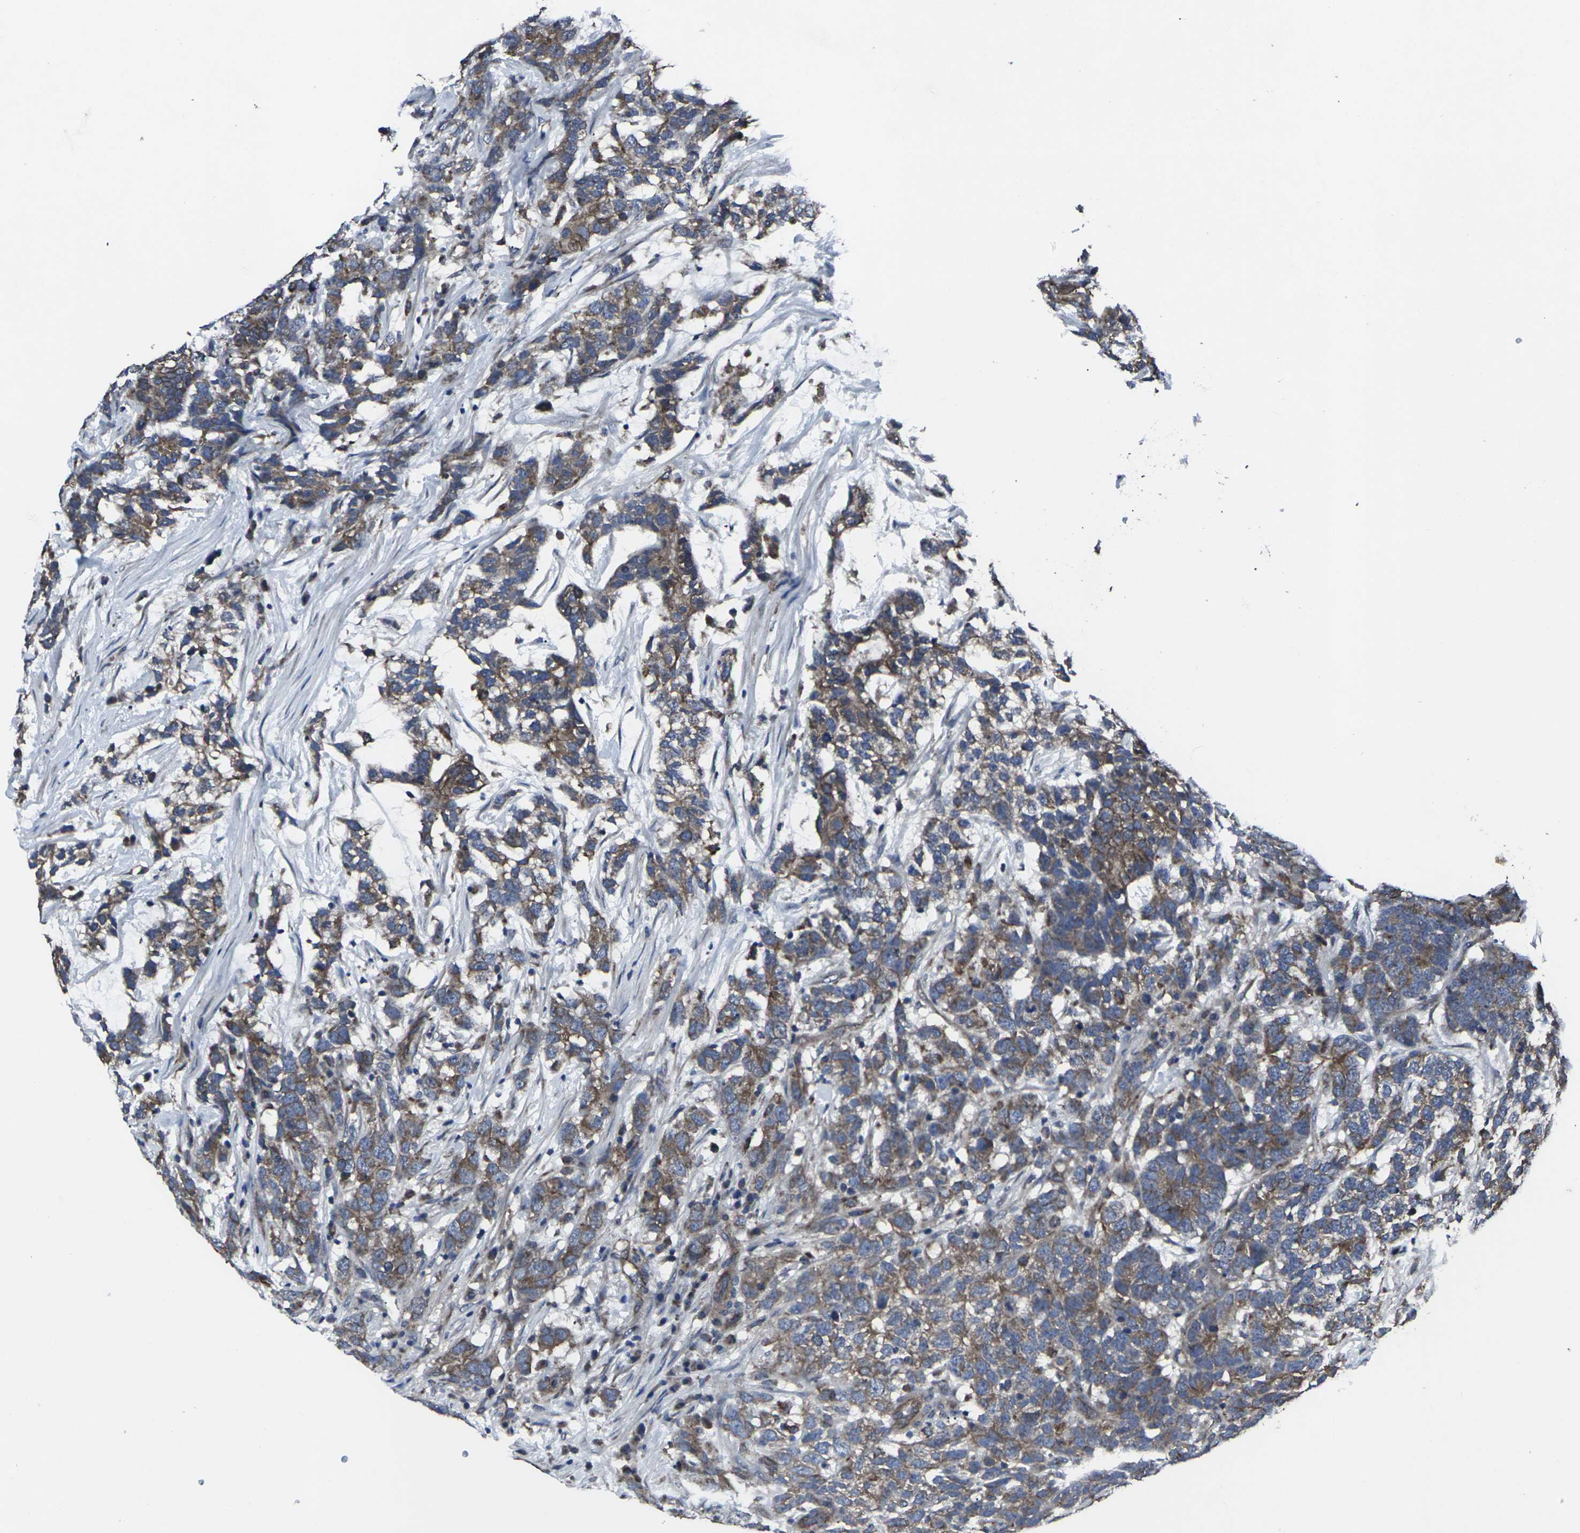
{"staining": {"intensity": "moderate", "quantity": ">75%", "location": "cytoplasmic/membranous"}, "tissue": "testis cancer", "cell_type": "Tumor cells", "image_type": "cancer", "snomed": [{"axis": "morphology", "description": "Carcinoma, Embryonal, NOS"}, {"axis": "topography", "description": "Testis"}], "caption": "A brown stain labels moderate cytoplasmic/membranous expression of a protein in testis embryonal carcinoma tumor cells. Using DAB (brown) and hematoxylin (blue) stains, captured at high magnification using brightfield microscopy.", "gene": "MAPKAPK2", "patient": {"sex": "male", "age": 26}}